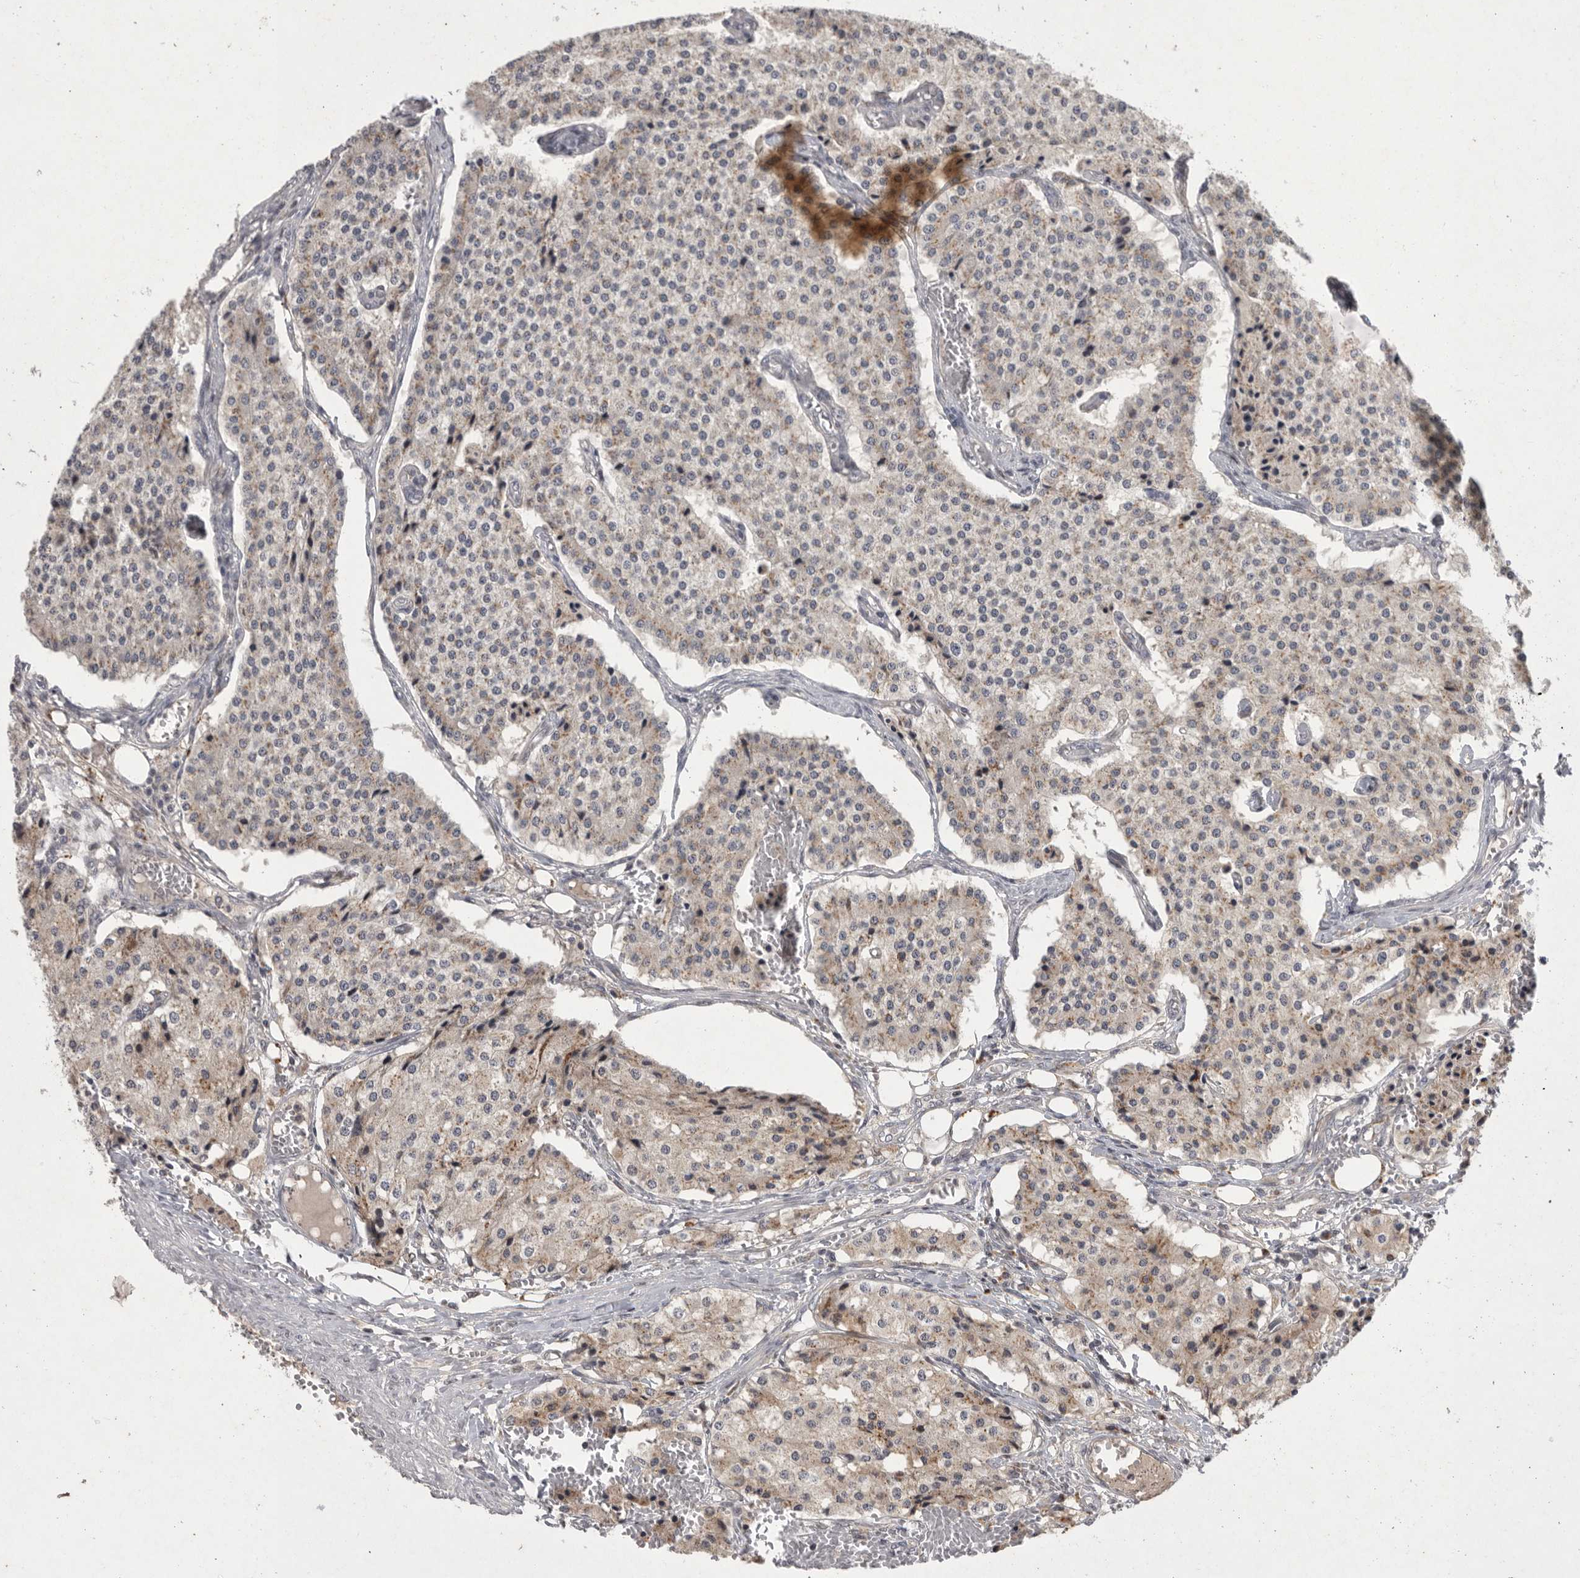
{"staining": {"intensity": "weak", "quantity": "<25%", "location": "cytoplasmic/membranous"}, "tissue": "carcinoid", "cell_type": "Tumor cells", "image_type": "cancer", "snomed": [{"axis": "morphology", "description": "Carcinoid, malignant, NOS"}, {"axis": "topography", "description": "Colon"}], "caption": "High magnification brightfield microscopy of carcinoid stained with DAB (3,3'-diaminobenzidine) (brown) and counterstained with hematoxylin (blue): tumor cells show no significant positivity. (Immunohistochemistry (ihc), brightfield microscopy, high magnification).", "gene": "MAN2A1", "patient": {"sex": "female", "age": 52}}